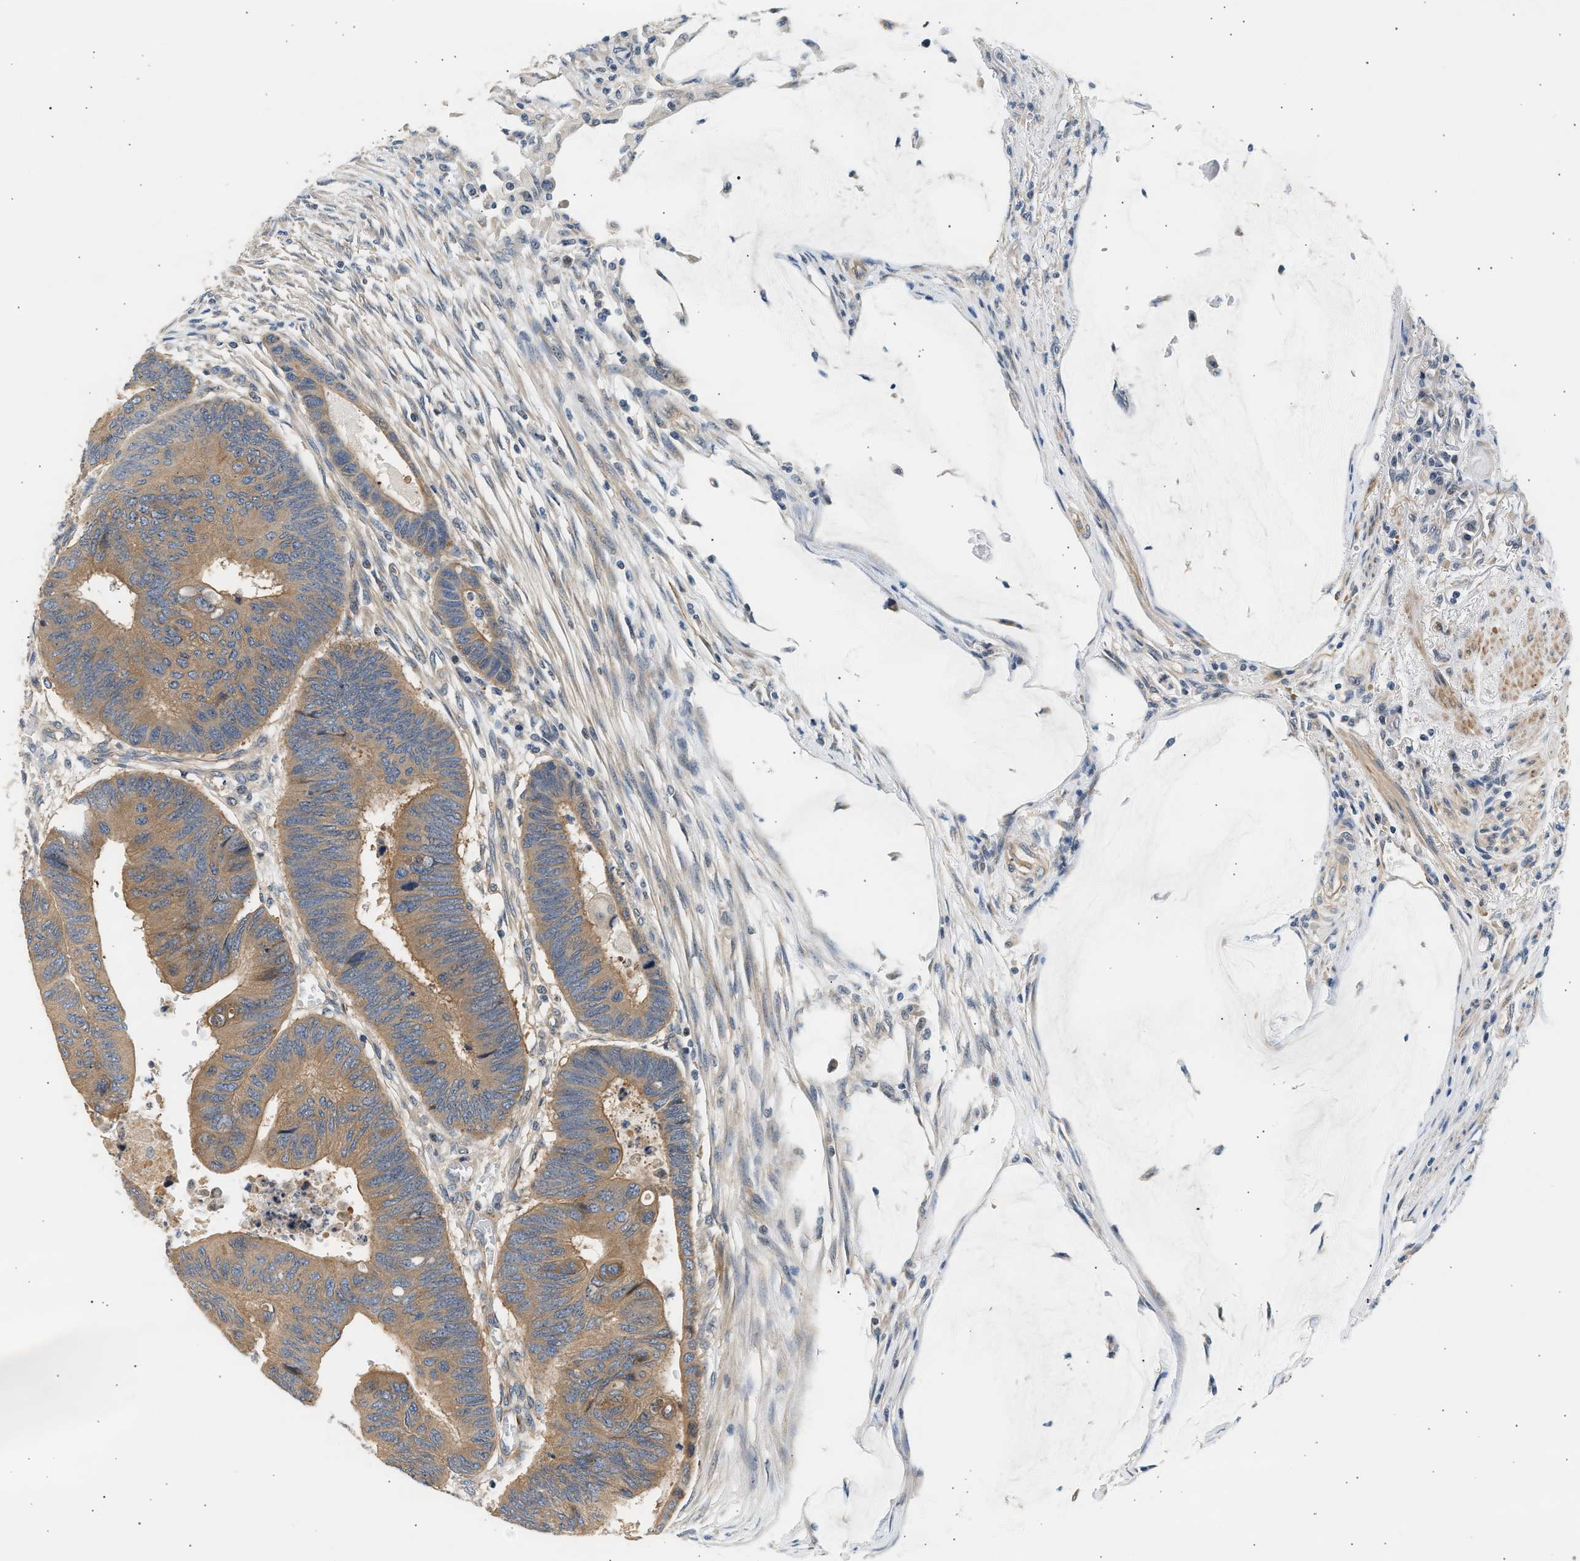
{"staining": {"intensity": "moderate", "quantity": ">75%", "location": "cytoplasmic/membranous"}, "tissue": "colorectal cancer", "cell_type": "Tumor cells", "image_type": "cancer", "snomed": [{"axis": "morphology", "description": "Normal tissue, NOS"}, {"axis": "morphology", "description": "Adenocarcinoma, NOS"}, {"axis": "topography", "description": "Rectum"}, {"axis": "topography", "description": "Peripheral nerve tissue"}], "caption": "Adenocarcinoma (colorectal) stained with IHC shows moderate cytoplasmic/membranous staining in about >75% of tumor cells.", "gene": "WDR31", "patient": {"sex": "male", "age": 92}}